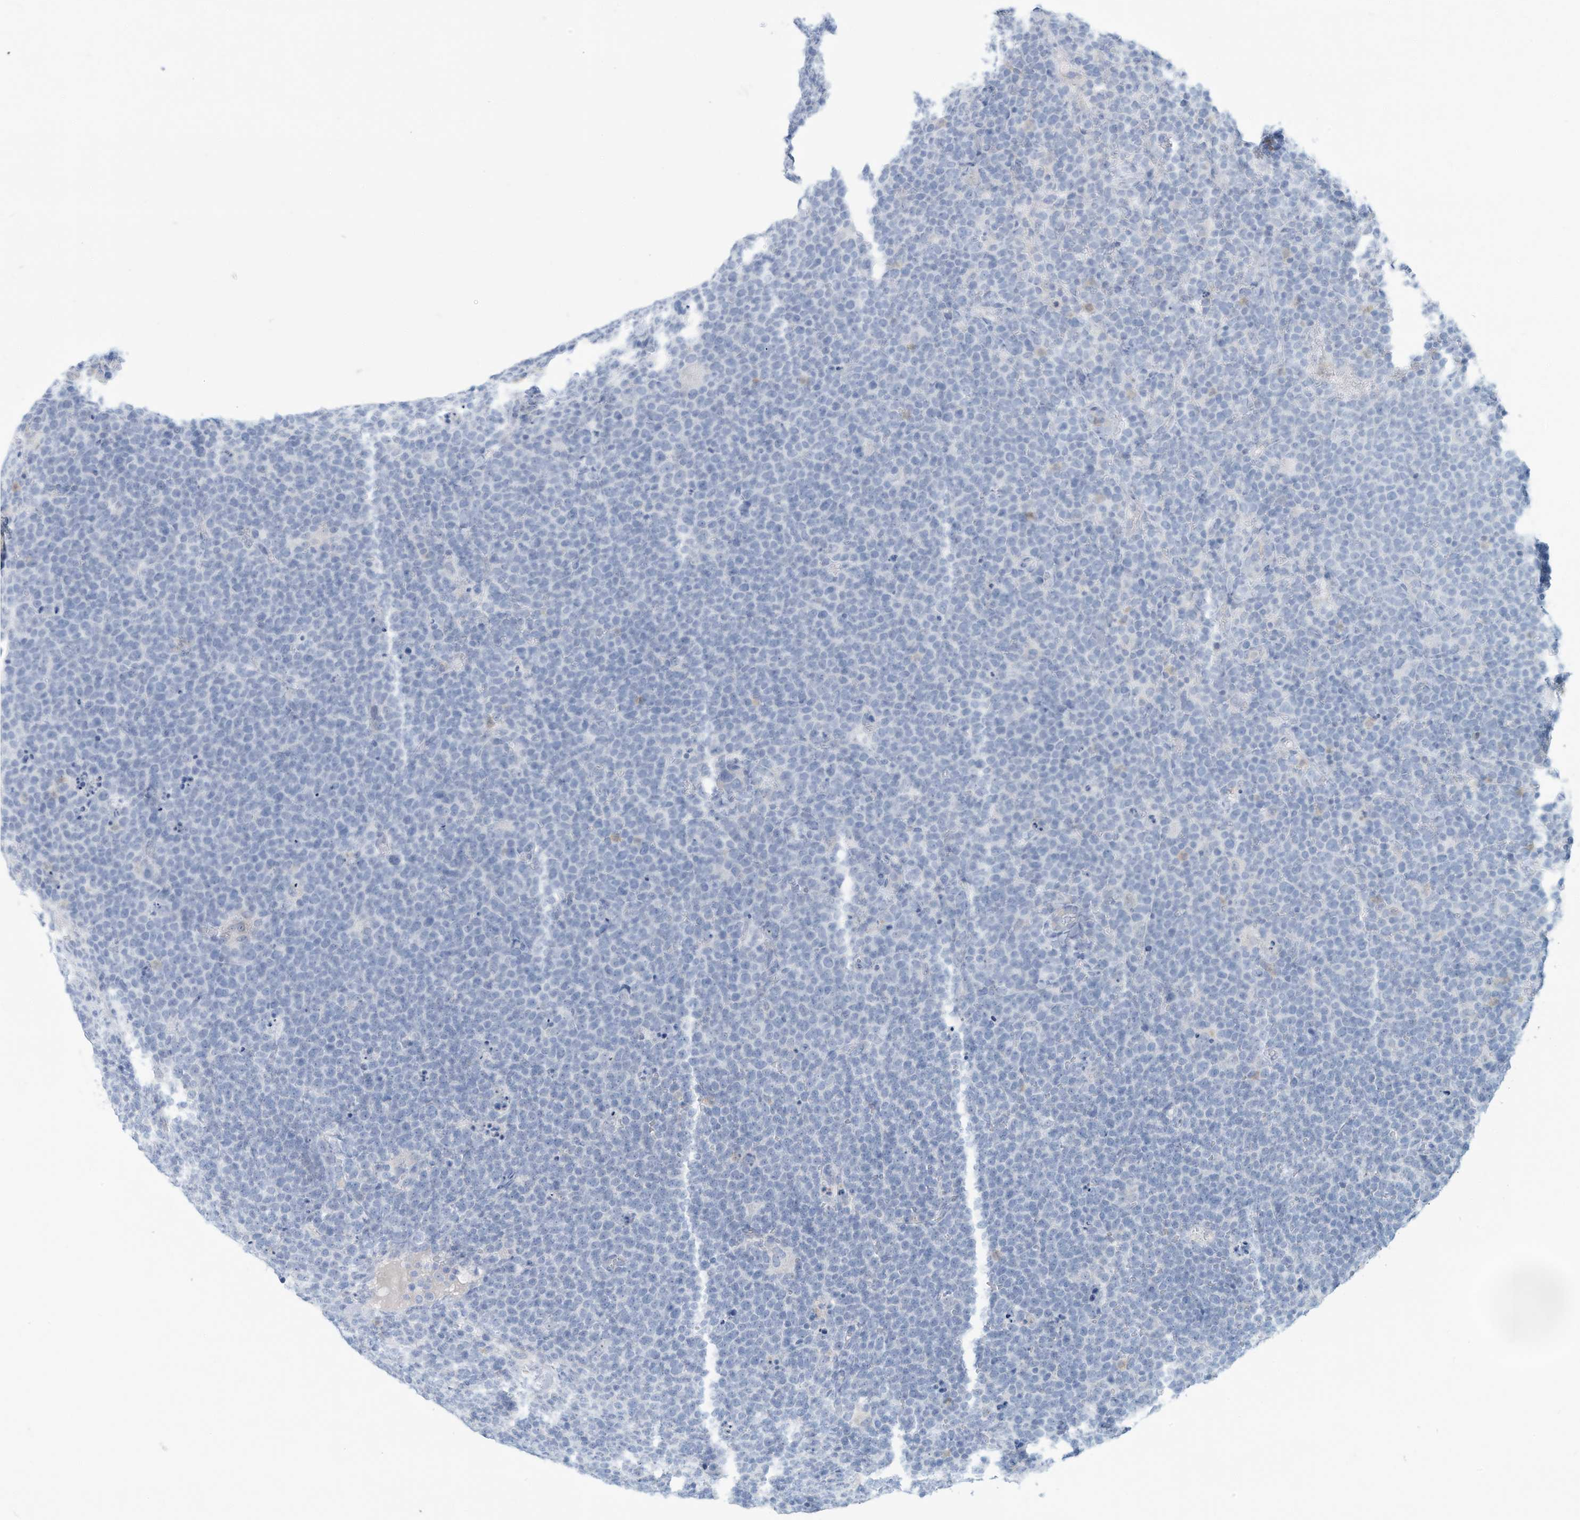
{"staining": {"intensity": "negative", "quantity": "none", "location": "none"}, "tissue": "lymphoma", "cell_type": "Tumor cells", "image_type": "cancer", "snomed": [{"axis": "morphology", "description": "Malignant lymphoma, non-Hodgkin's type, High grade"}, {"axis": "topography", "description": "Lymph node"}], "caption": "High-grade malignant lymphoma, non-Hodgkin's type was stained to show a protein in brown. There is no significant expression in tumor cells.", "gene": "ERI2", "patient": {"sex": "male", "age": 61}}